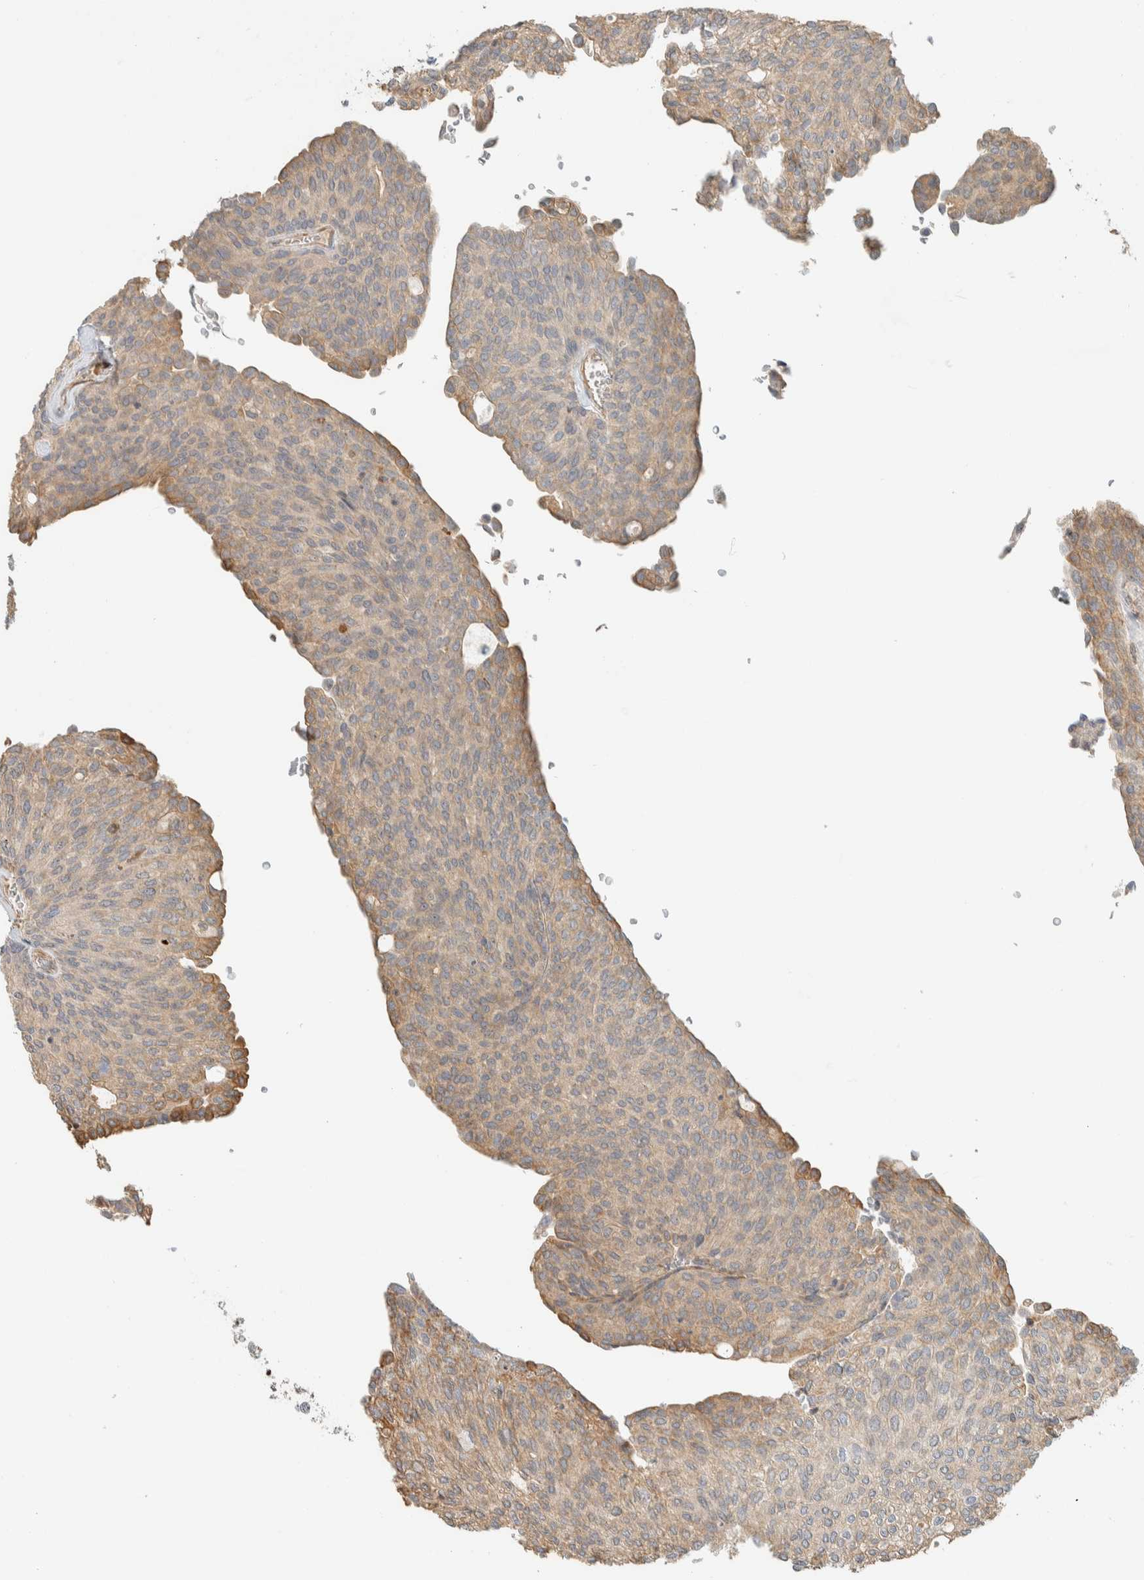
{"staining": {"intensity": "weak", "quantity": "25%-75%", "location": "cytoplasmic/membranous"}, "tissue": "urothelial cancer", "cell_type": "Tumor cells", "image_type": "cancer", "snomed": [{"axis": "morphology", "description": "Urothelial carcinoma, Low grade"}, {"axis": "topography", "description": "Urinary bladder"}], "caption": "Urothelial carcinoma (low-grade) stained for a protein (brown) reveals weak cytoplasmic/membranous positive staining in about 25%-75% of tumor cells.", "gene": "KLHL40", "patient": {"sex": "female", "age": 79}}